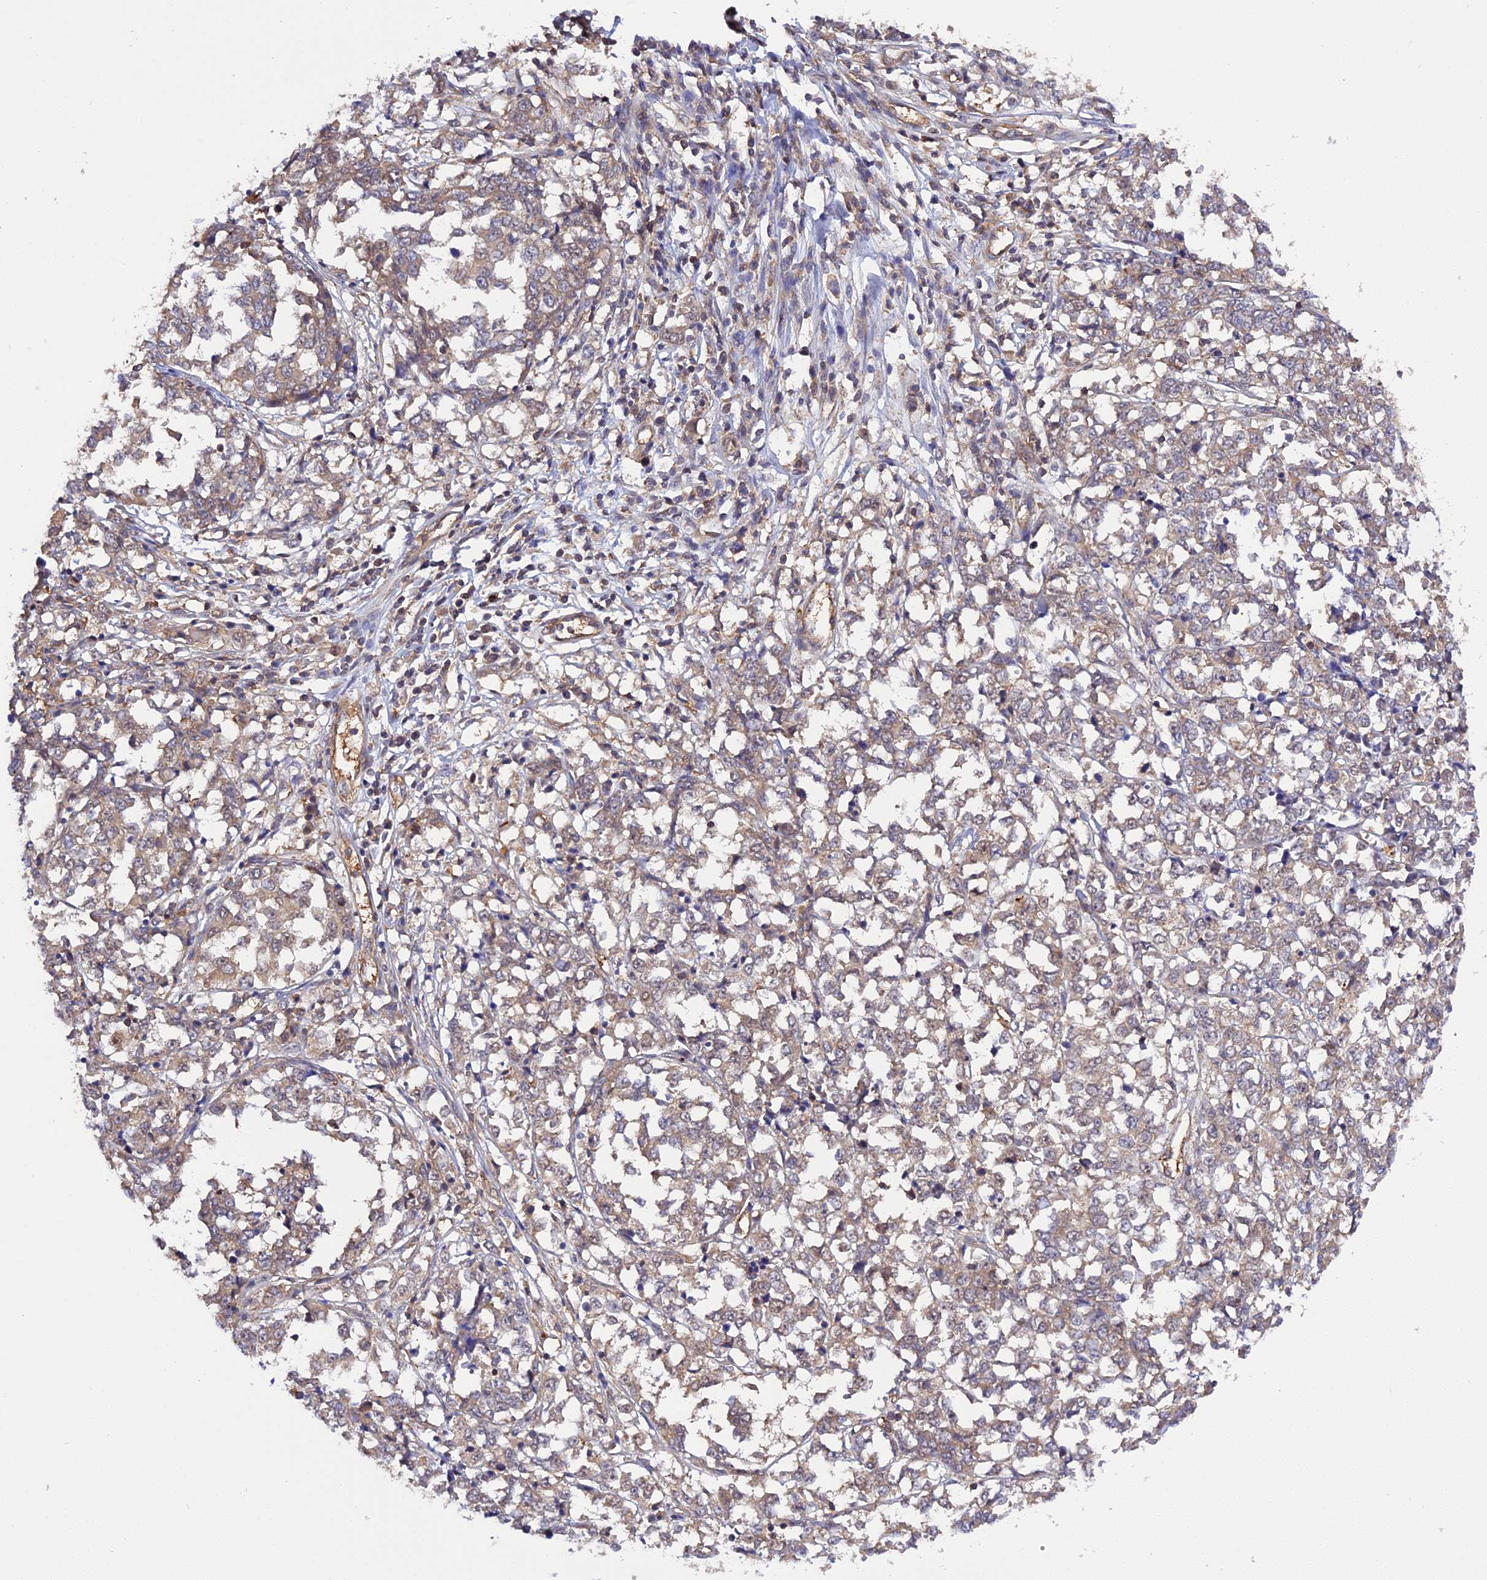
{"staining": {"intensity": "negative", "quantity": "none", "location": "none"}, "tissue": "melanoma", "cell_type": "Tumor cells", "image_type": "cancer", "snomed": [{"axis": "morphology", "description": "Malignant melanoma, NOS"}, {"axis": "topography", "description": "Skin"}], "caption": "Human melanoma stained for a protein using immunohistochemistry shows no expression in tumor cells.", "gene": "C5orf22", "patient": {"sex": "female", "age": 72}}